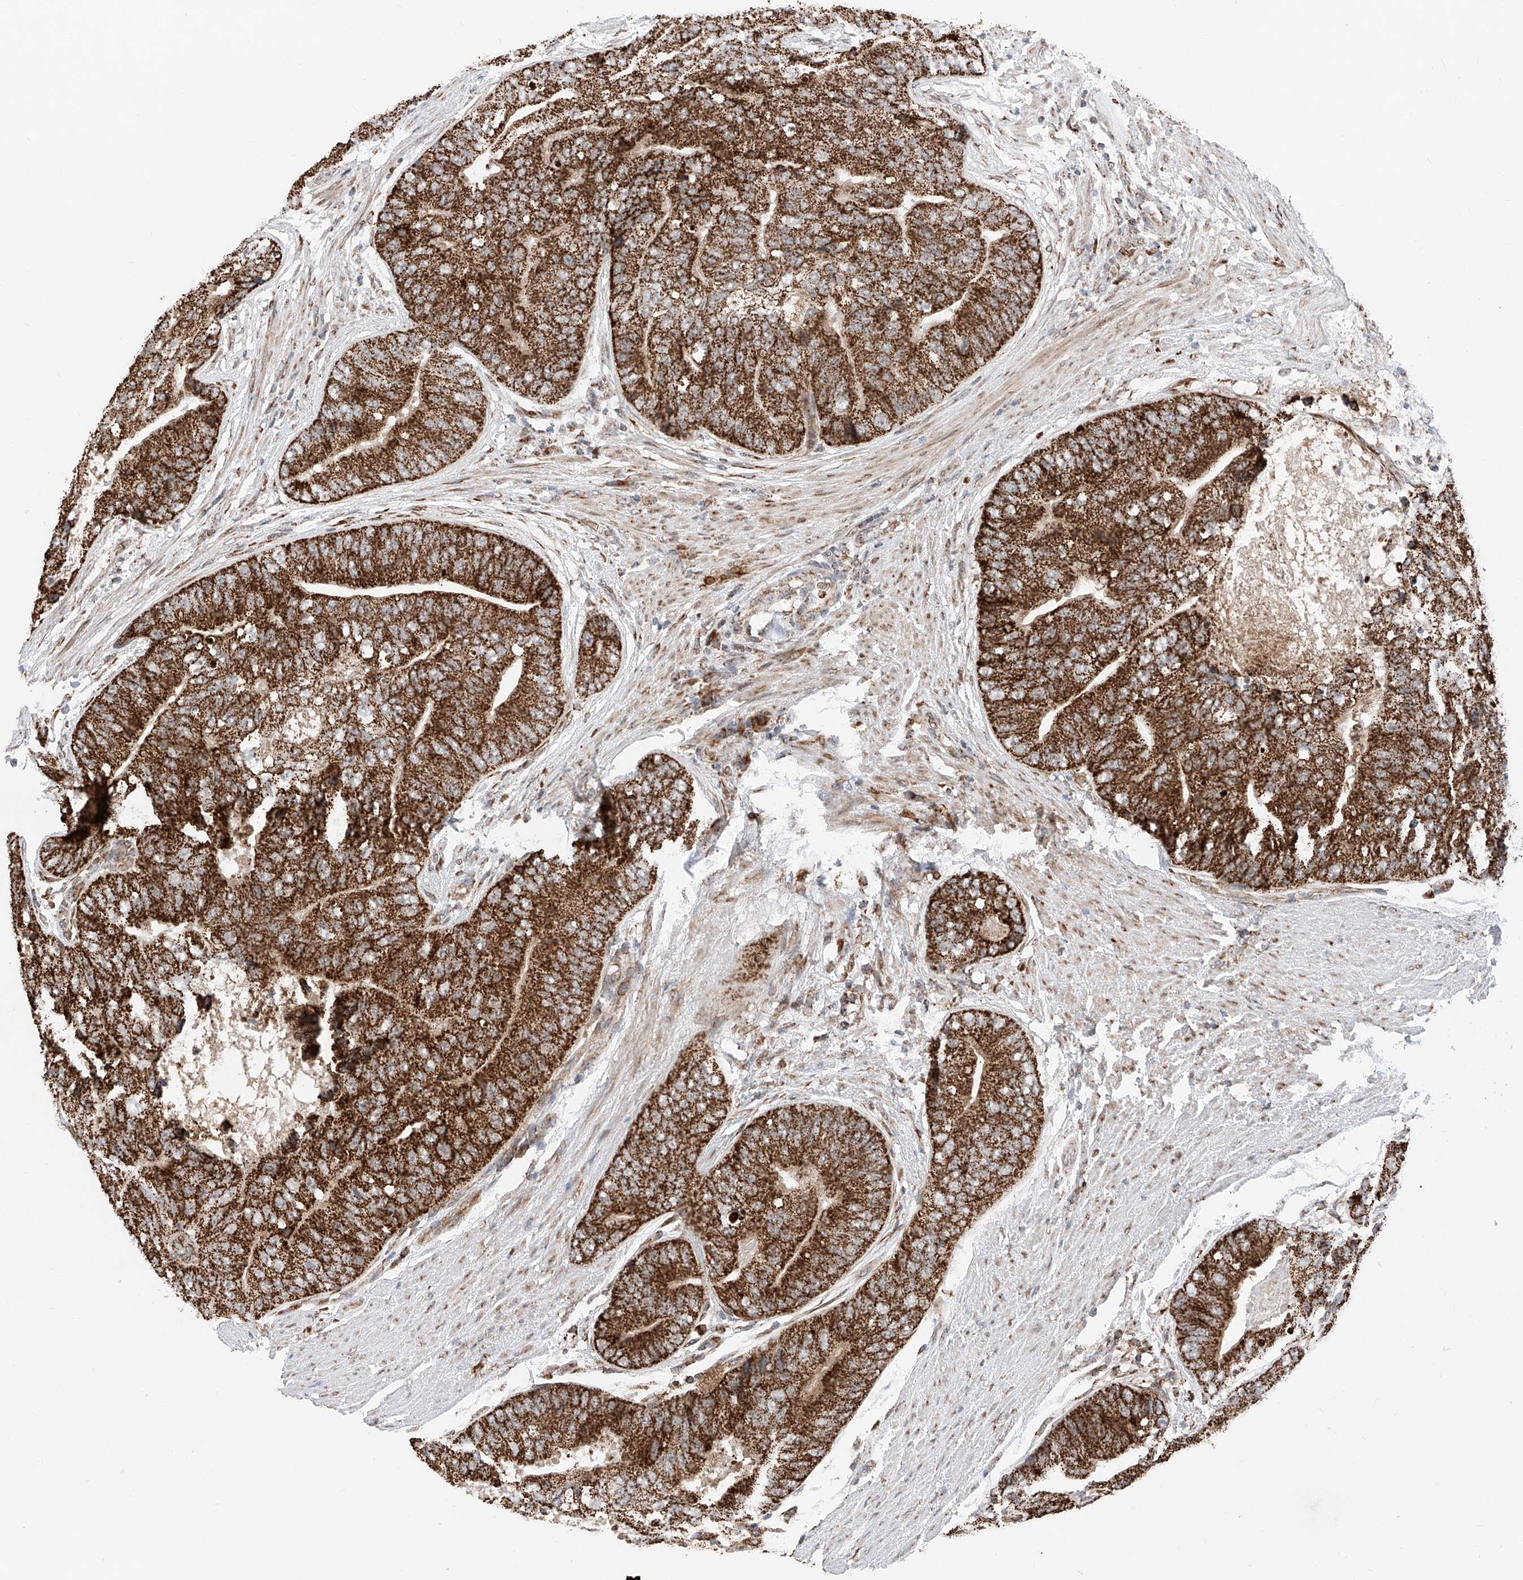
{"staining": {"intensity": "strong", "quantity": ">75%", "location": "cytoplasmic/membranous"}, "tissue": "prostate cancer", "cell_type": "Tumor cells", "image_type": "cancer", "snomed": [{"axis": "morphology", "description": "Adenocarcinoma, High grade"}, {"axis": "topography", "description": "Prostate"}], "caption": "The image shows a brown stain indicating the presence of a protein in the cytoplasmic/membranous of tumor cells in high-grade adenocarcinoma (prostate). (Brightfield microscopy of DAB IHC at high magnification).", "gene": "ZSCAN29", "patient": {"sex": "male", "age": 70}}